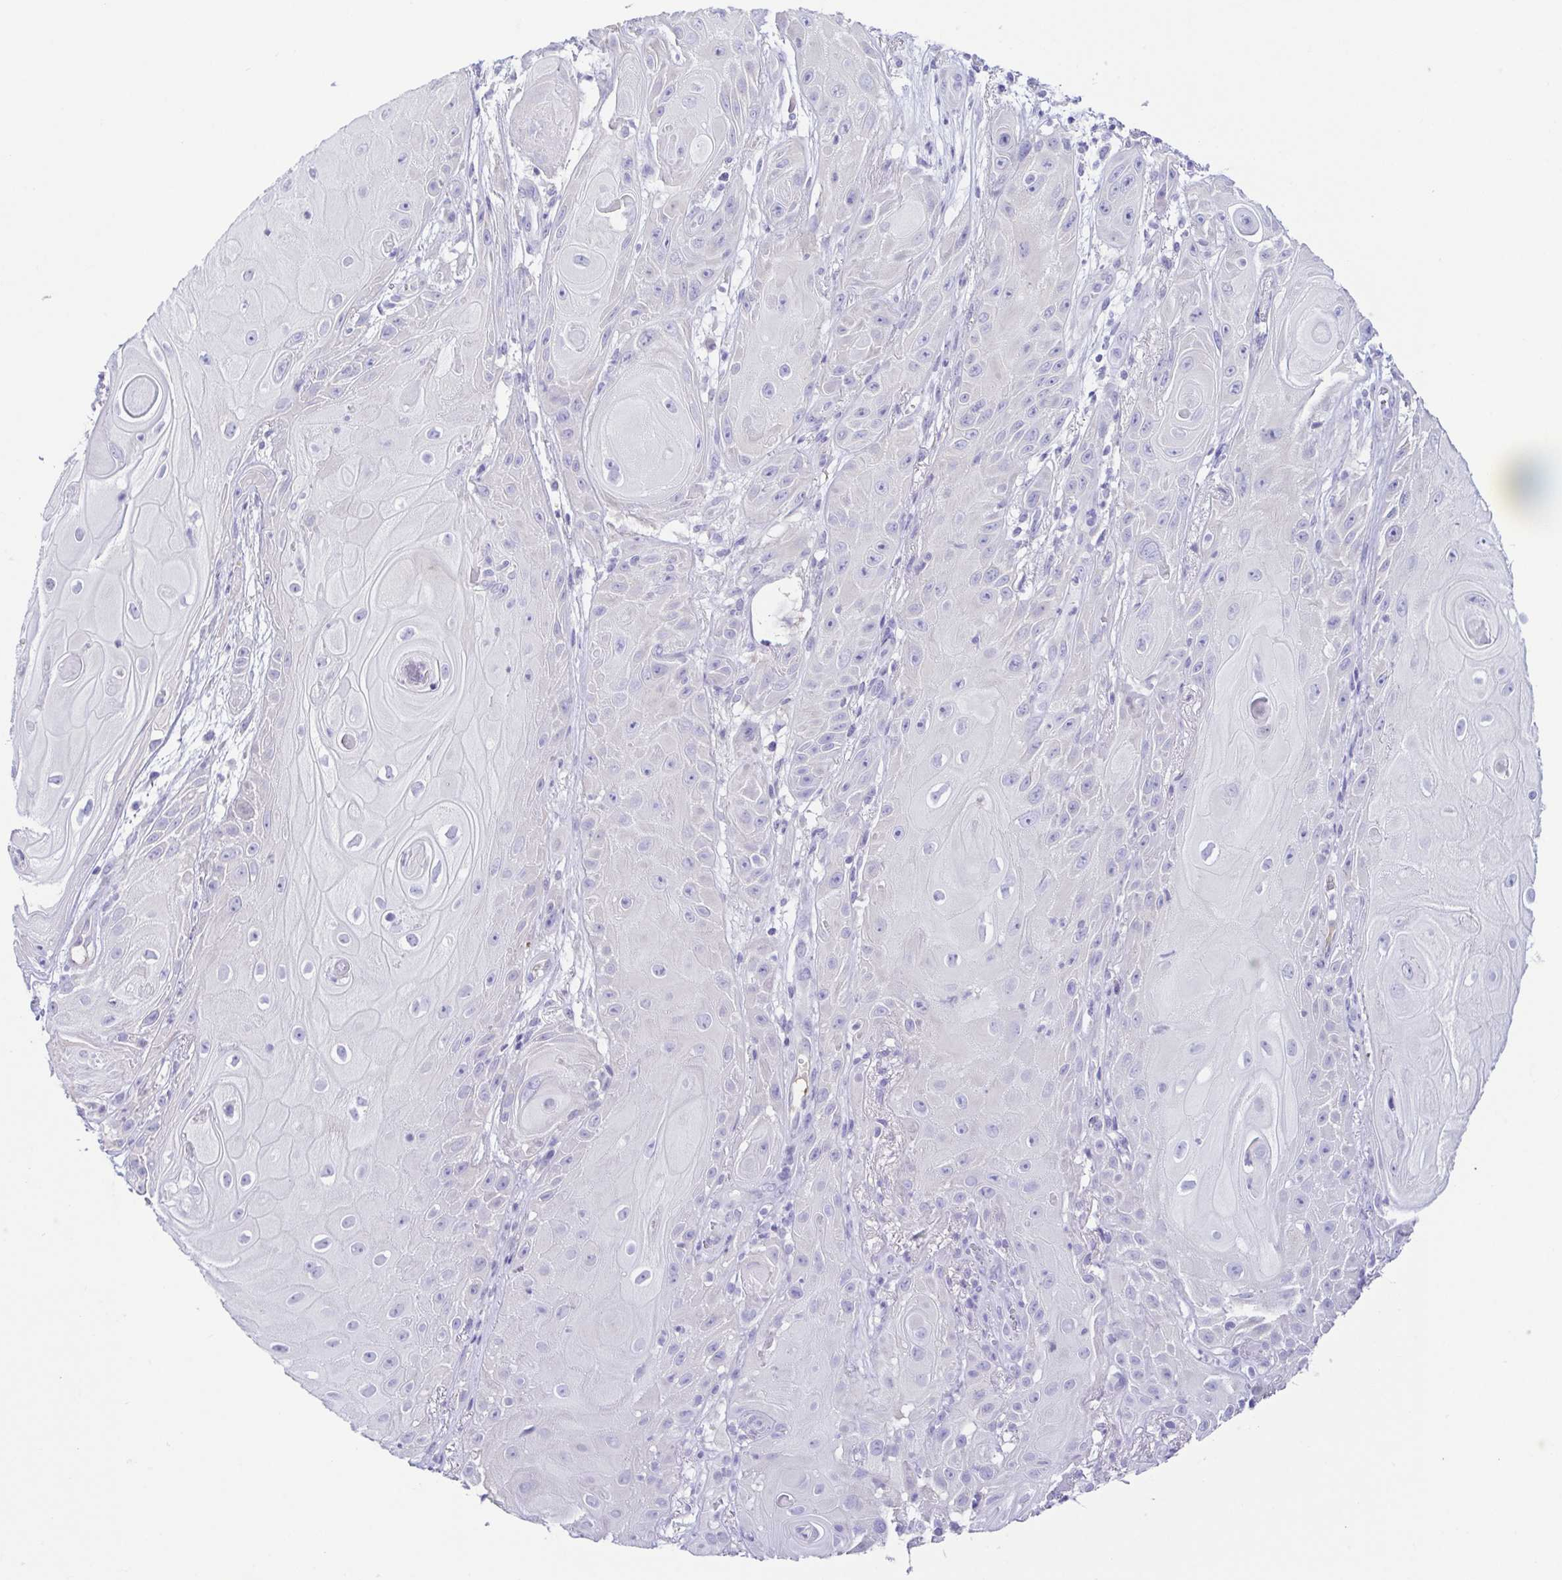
{"staining": {"intensity": "negative", "quantity": "none", "location": "none"}, "tissue": "skin cancer", "cell_type": "Tumor cells", "image_type": "cancer", "snomed": [{"axis": "morphology", "description": "Squamous cell carcinoma, NOS"}, {"axis": "topography", "description": "Skin"}], "caption": "Protein analysis of skin cancer (squamous cell carcinoma) displays no significant positivity in tumor cells. The staining is performed using DAB brown chromogen with nuclei counter-stained in using hematoxylin.", "gene": "A1BG", "patient": {"sex": "male", "age": 62}}